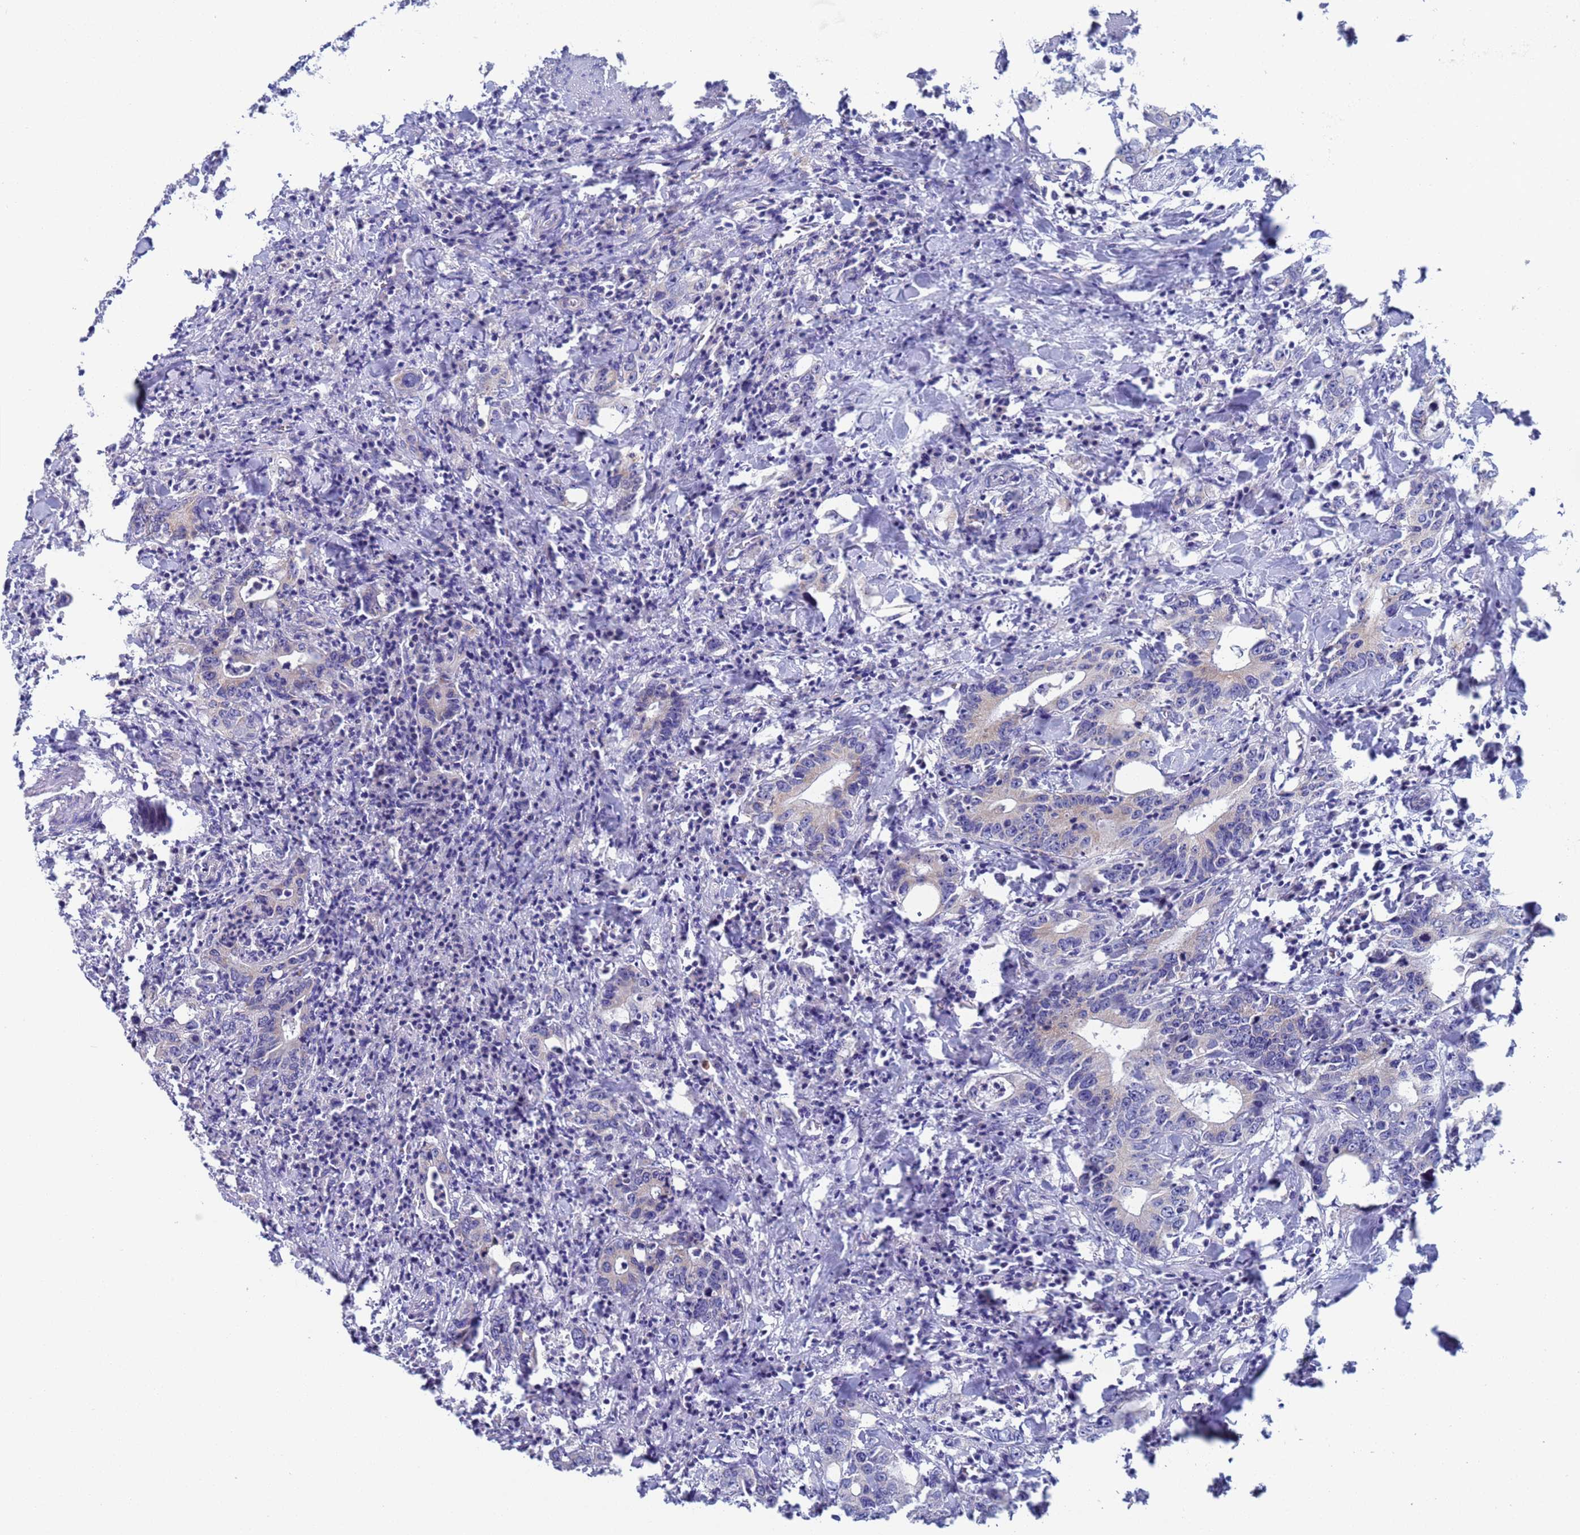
{"staining": {"intensity": "negative", "quantity": "none", "location": "none"}, "tissue": "colorectal cancer", "cell_type": "Tumor cells", "image_type": "cancer", "snomed": [{"axis": "morphology", "description": "Adenocarcinoma, NOS"}, {"axis": "topography", "description": "Colon"}], "caption": "Human colorectal adenocarcinoma stained for a protein using immunohistochemistry (IHC) exhibits no positivity in tumor cells.", "gene": "PET117", "patient": {"sex": "female", "age": 75}}